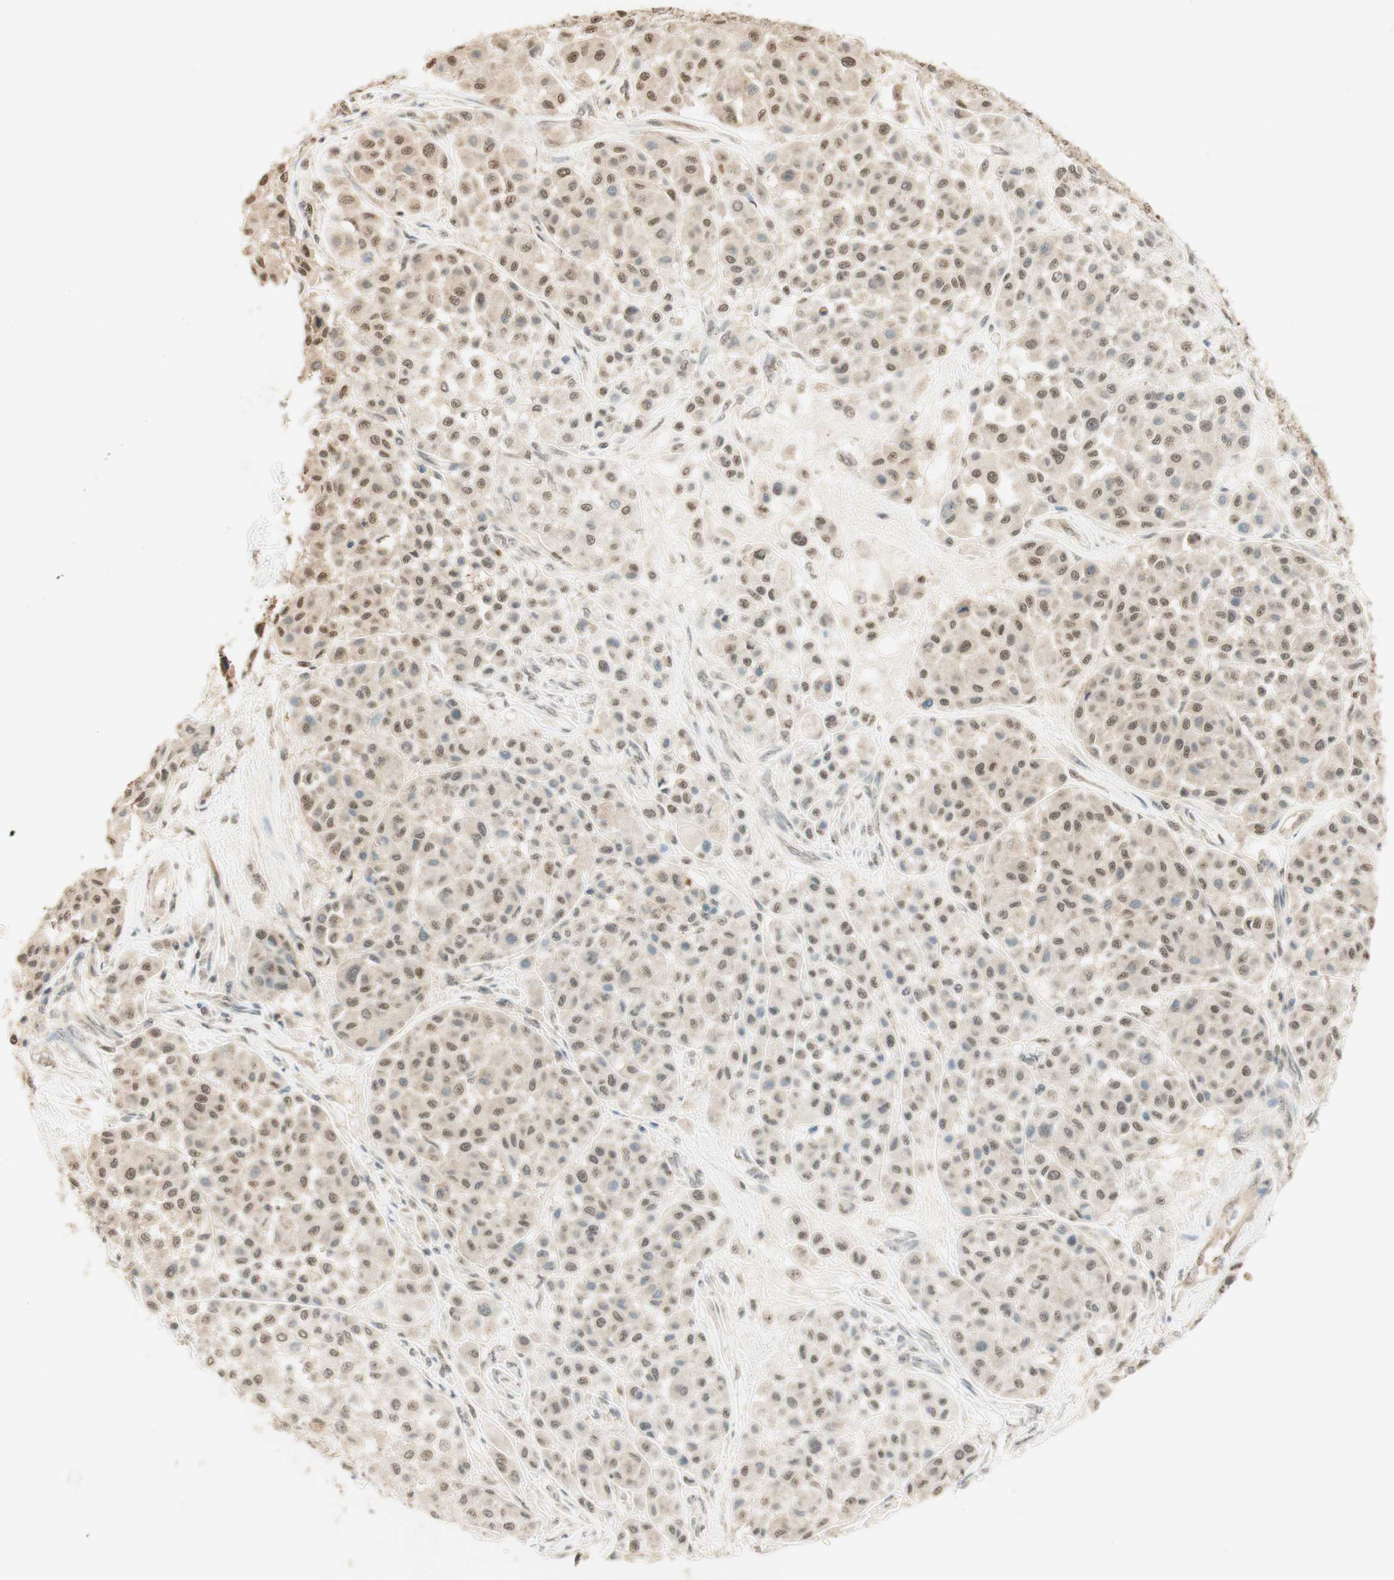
{"staining": {"intensity": "weak", "quantity": ">75%", "location": "cytoplasmic/membranous,nuclear"}, "tissue": "melanoma", "cell_type": "Tumor cells", "image_type": "cancer", "snomed": [{"axis": "morphology", "description": "Malignant melanoma, Metastatic site"}, {"axis": "topography", "description": "Soft tissue"}], "caption": "This micrograph exhibits malignant melanoma (metastatic site) stained with IHC to label a protein in brown. The cytoplasmic/membranous and nuclear of tumor cells show weak positivity for the protein. Nuclei are counter-stained blue.", "gene": "SPINT2", "patient": {"sex": "male", "age": 41}}